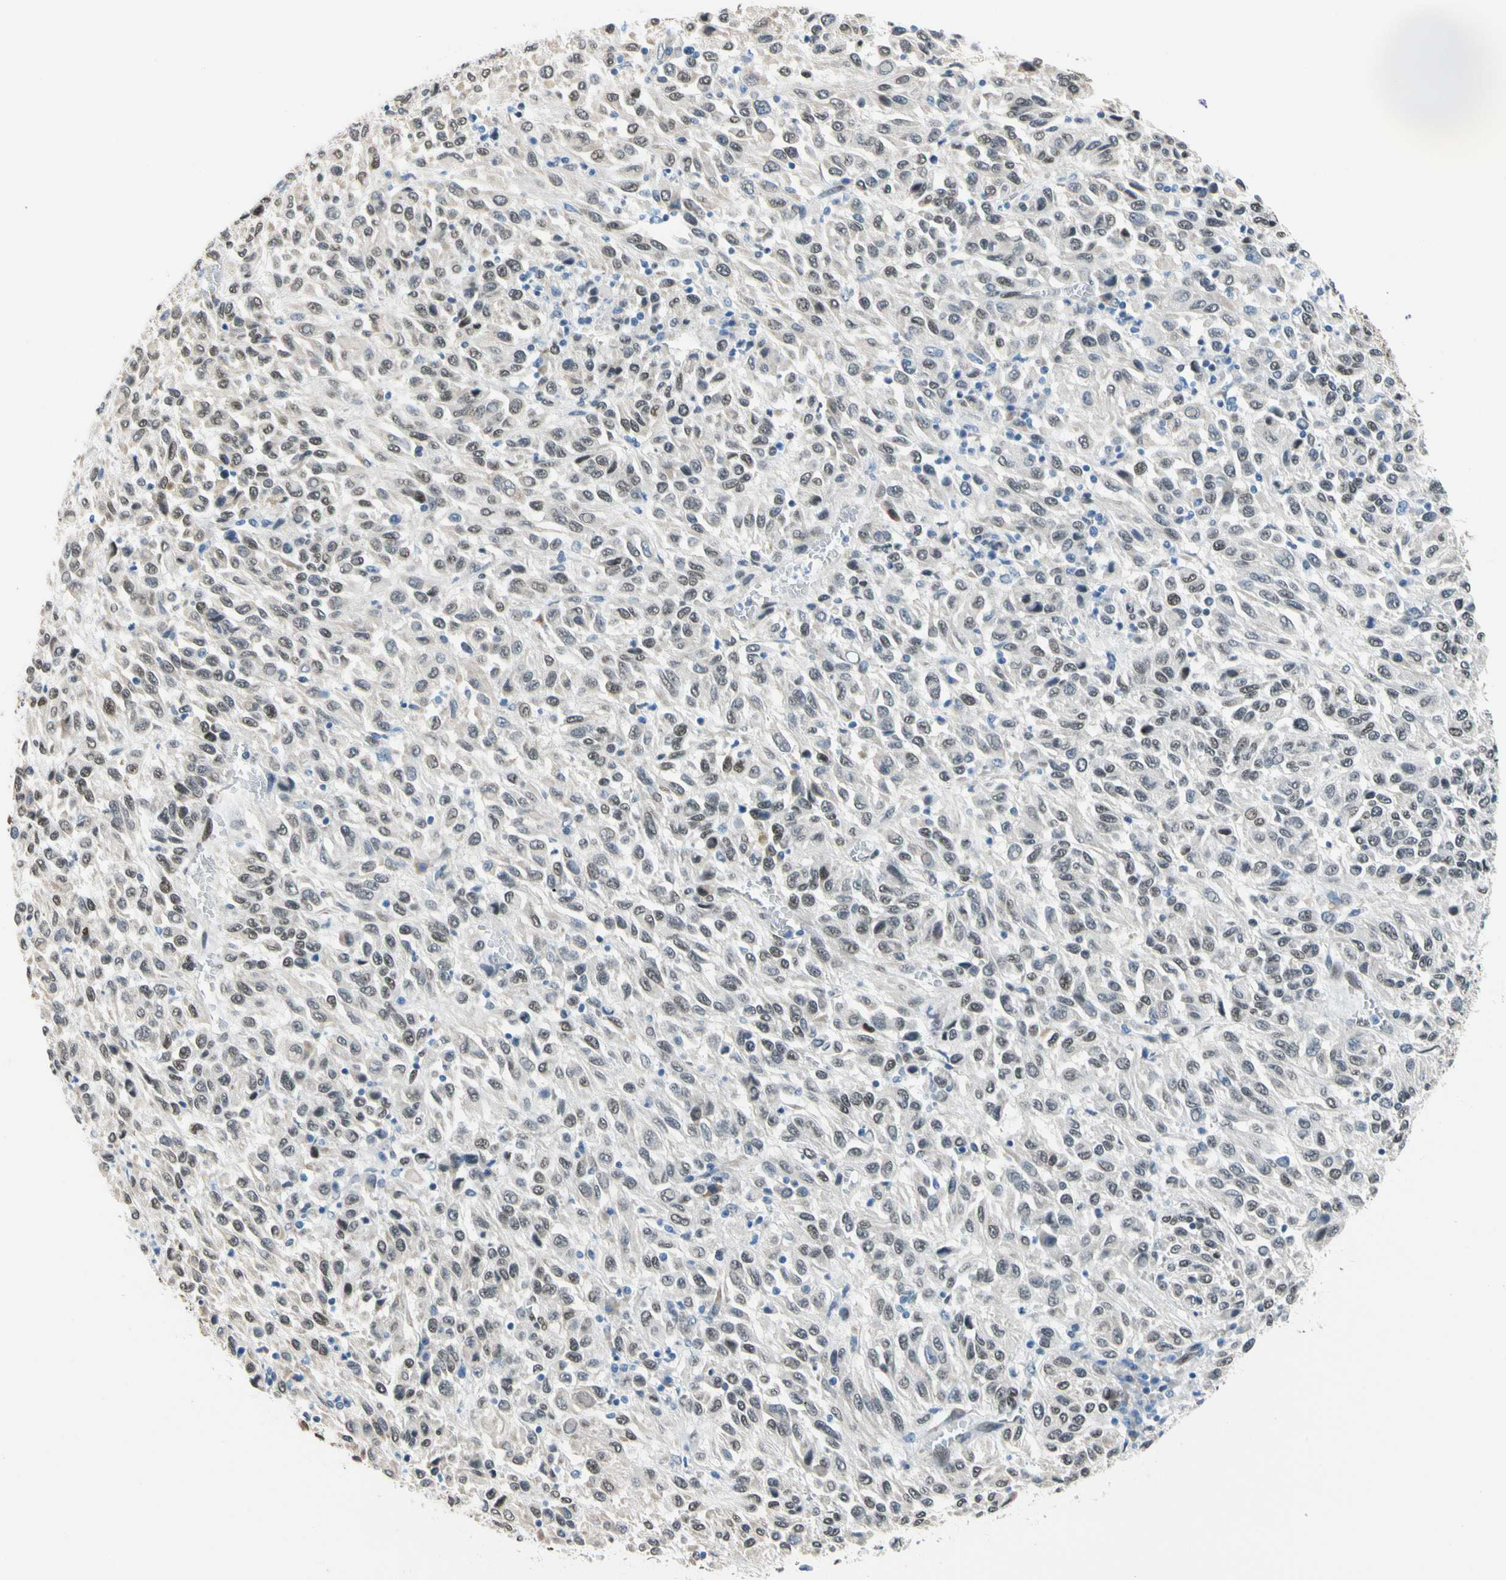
{"staining": {"intensity": "weak", "quantity": "25%-75%", "location": "nuclear"}, "tissue": "melanoma", "cell_type": "Tumor cells", "image_type": "cancer", "snomed": [{"axis": "morphology", "description": "Malignant melanoma, Metastatic site"}, {"axis": "topography", "description": "Lung"}], "caption": "IHC photomicrograph of neoplastic tissue: melanoma stained using IHC demonstrates low levels of weak protein expression localized specifically in the nuclear of tumor cells, appearing as a nuclear brown color.", "gene": "NFIA", "patient": {"sex": "male", "age": 64}}